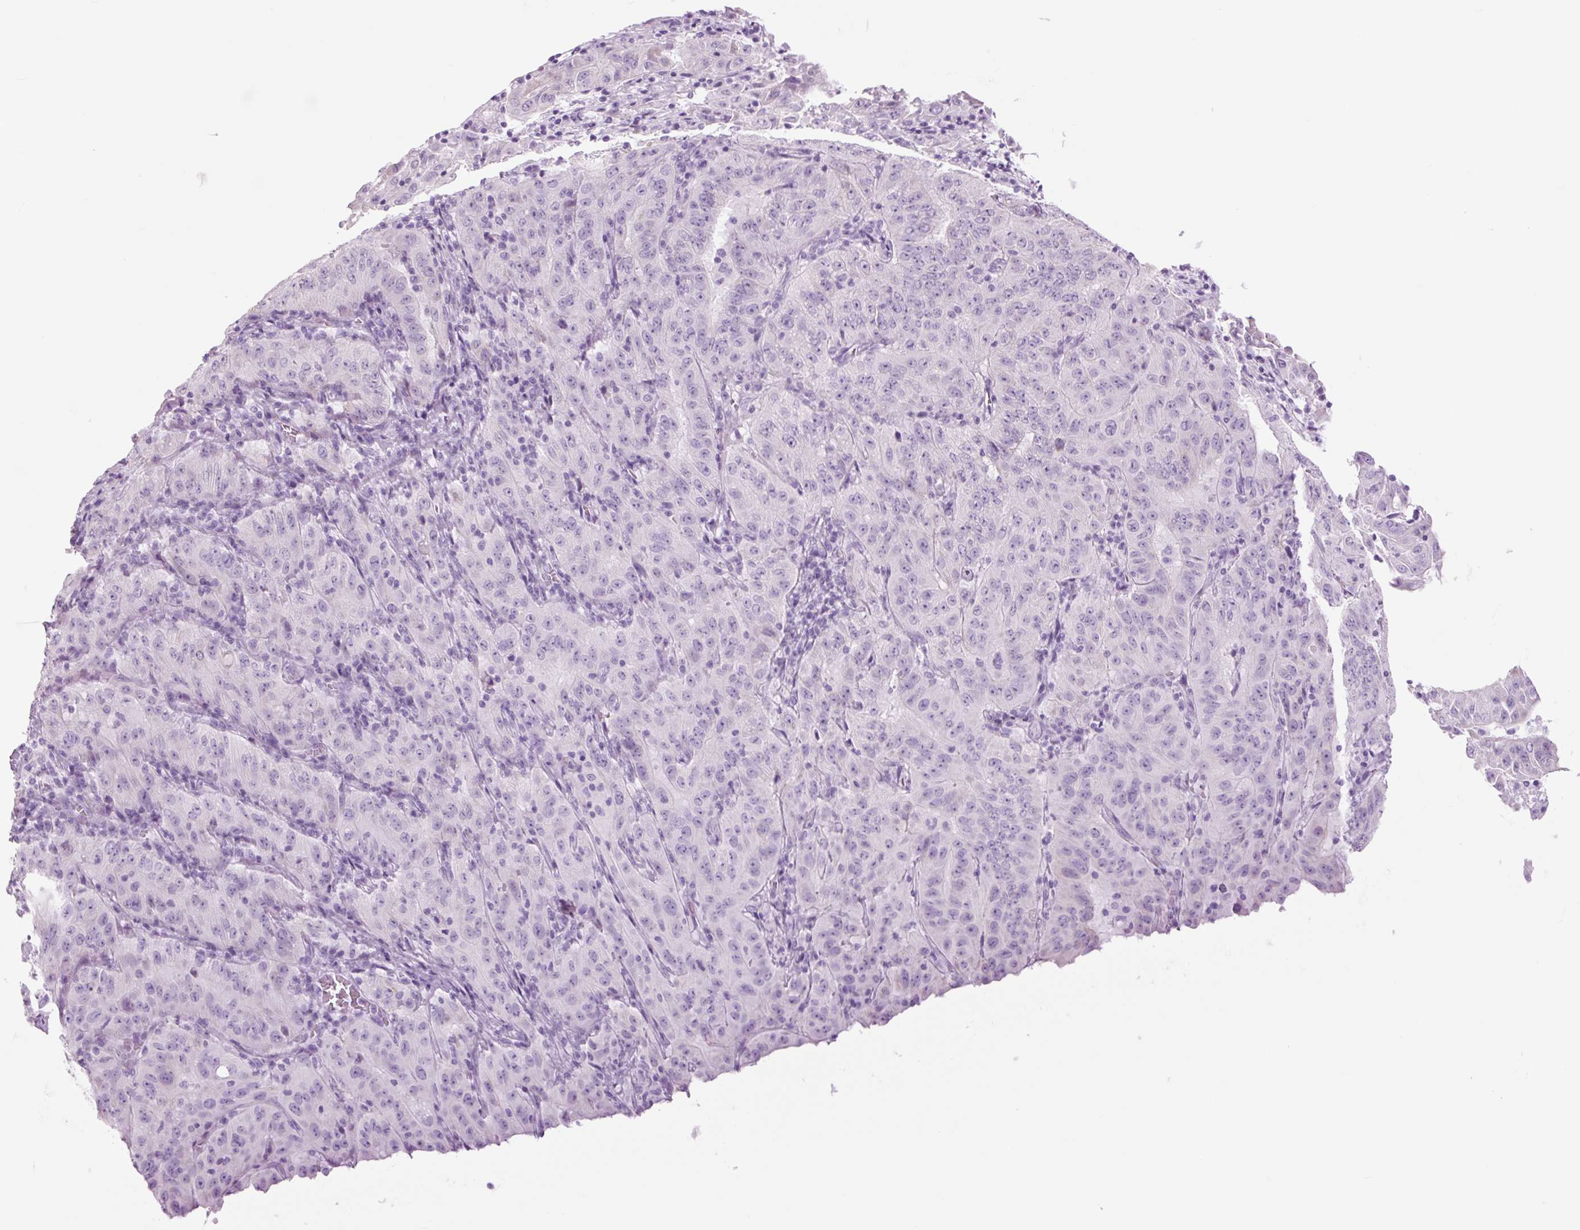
{"staining": {"intensity": "negative", "quantity": "none", "location": "none"}, "tissue": "pancreatic cancer", "cell_type": "Tumor cells", "image_type": "cancer", "snomed": [{"axis": "morphology", "description": "Adenocarcinoma, NOS"}, {"axis": "topography", "description": "Pancreas"}], "caption": "A photomicrograph of adenocarcinoma (pancreatic) stained for a protein reveals no brown staining in tumor cells.", "gene": "TFF2", "patient": {"sex": "male", "age": 63}}